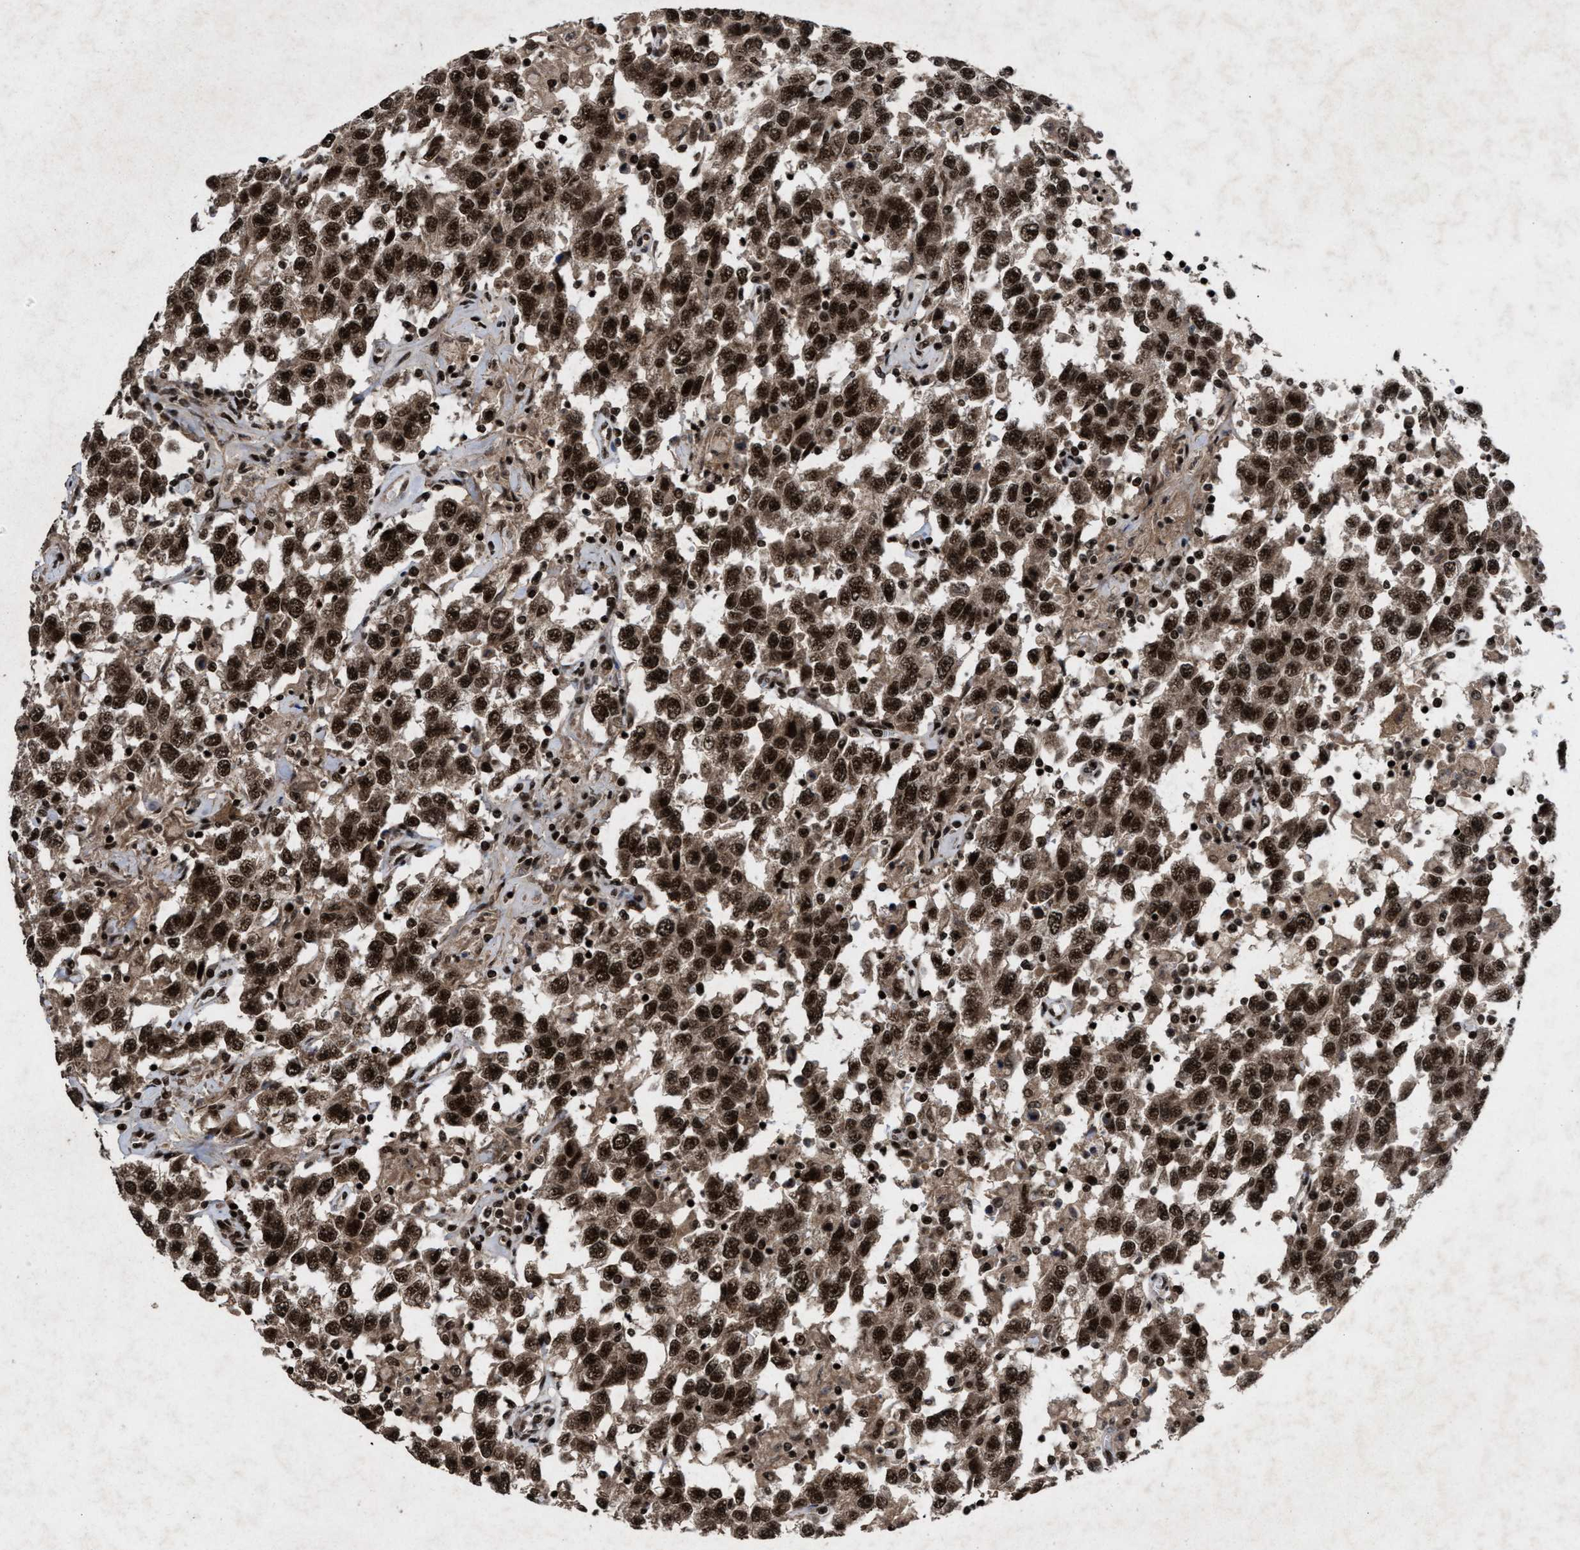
{"staining": {"intensity": "strong", "quantity": ">75%", "location": "nuclear"}, "tissue": "testis cancer", "cell_type": "Tumor cells", "image_type": "cancer", "snomed": [{"axis": "morphology", "description": "Seminoma, NOS"}, {"axis": "topography", "description": "Testis"}], "caption": "Immunohistochemical staining of human seminoma (testis) demonstrates strong nuclear protein expression in approximately >75% of tumor cells.", "gene": "WIZ", "patient": {"sex": "male", "age": 41}}